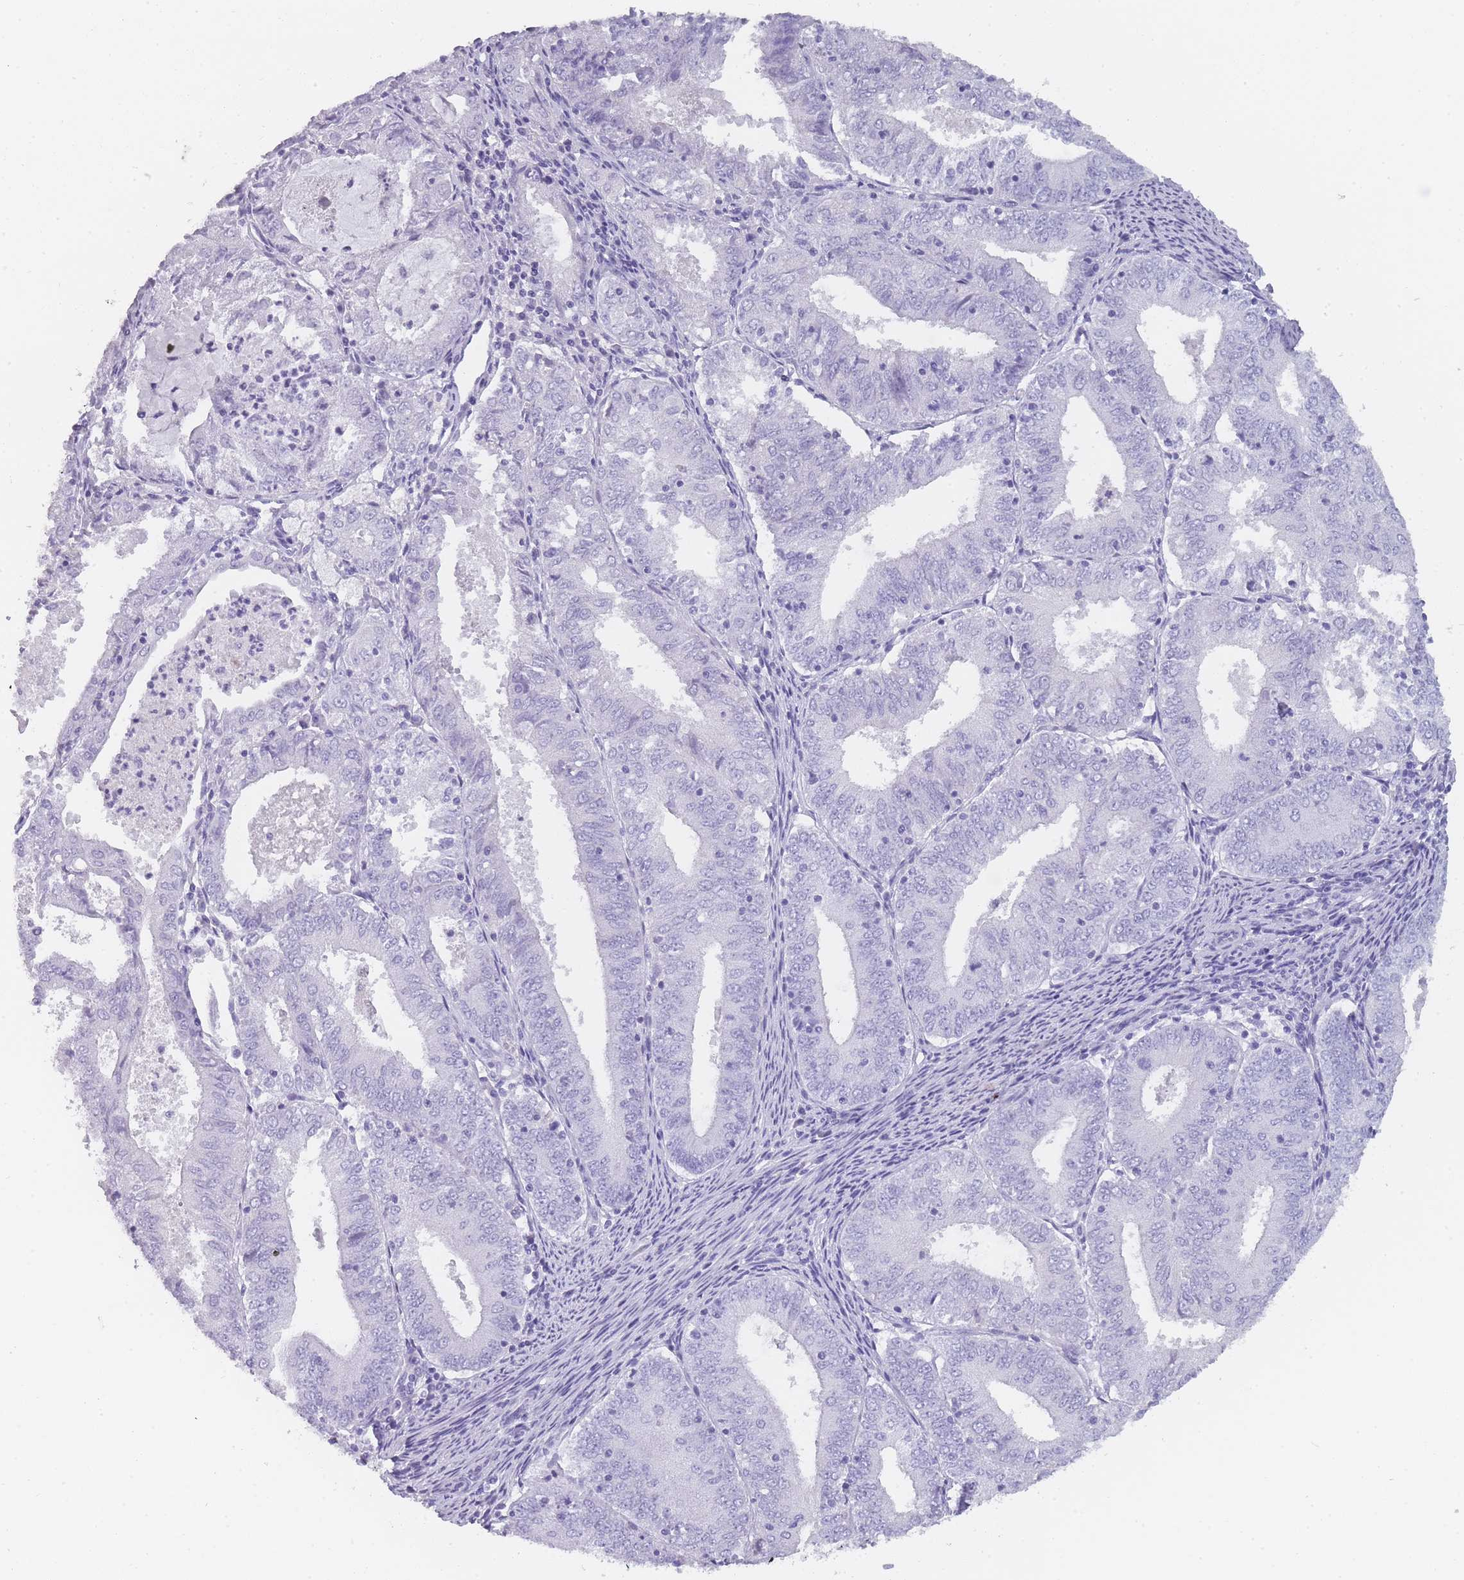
{"staining": {"intensity": "negative", "quantity": "none", "location": "none"}, "tissue": "endometrial cancer", "cell_type": "Tumor cells", "image_type": "cancer", "snomed": [{"axis": "morphology", "description": "Adenocarcinoma, NOS"}, {"axis": "topography", "description": "Endometrium"}], "caption": "Photomicrograph shows no significant protein expression in tumor cells of endometrial cancer (adenocarcinoma).", "gene": "TCP11", "patient": {"sex": "female", "age": 57}}